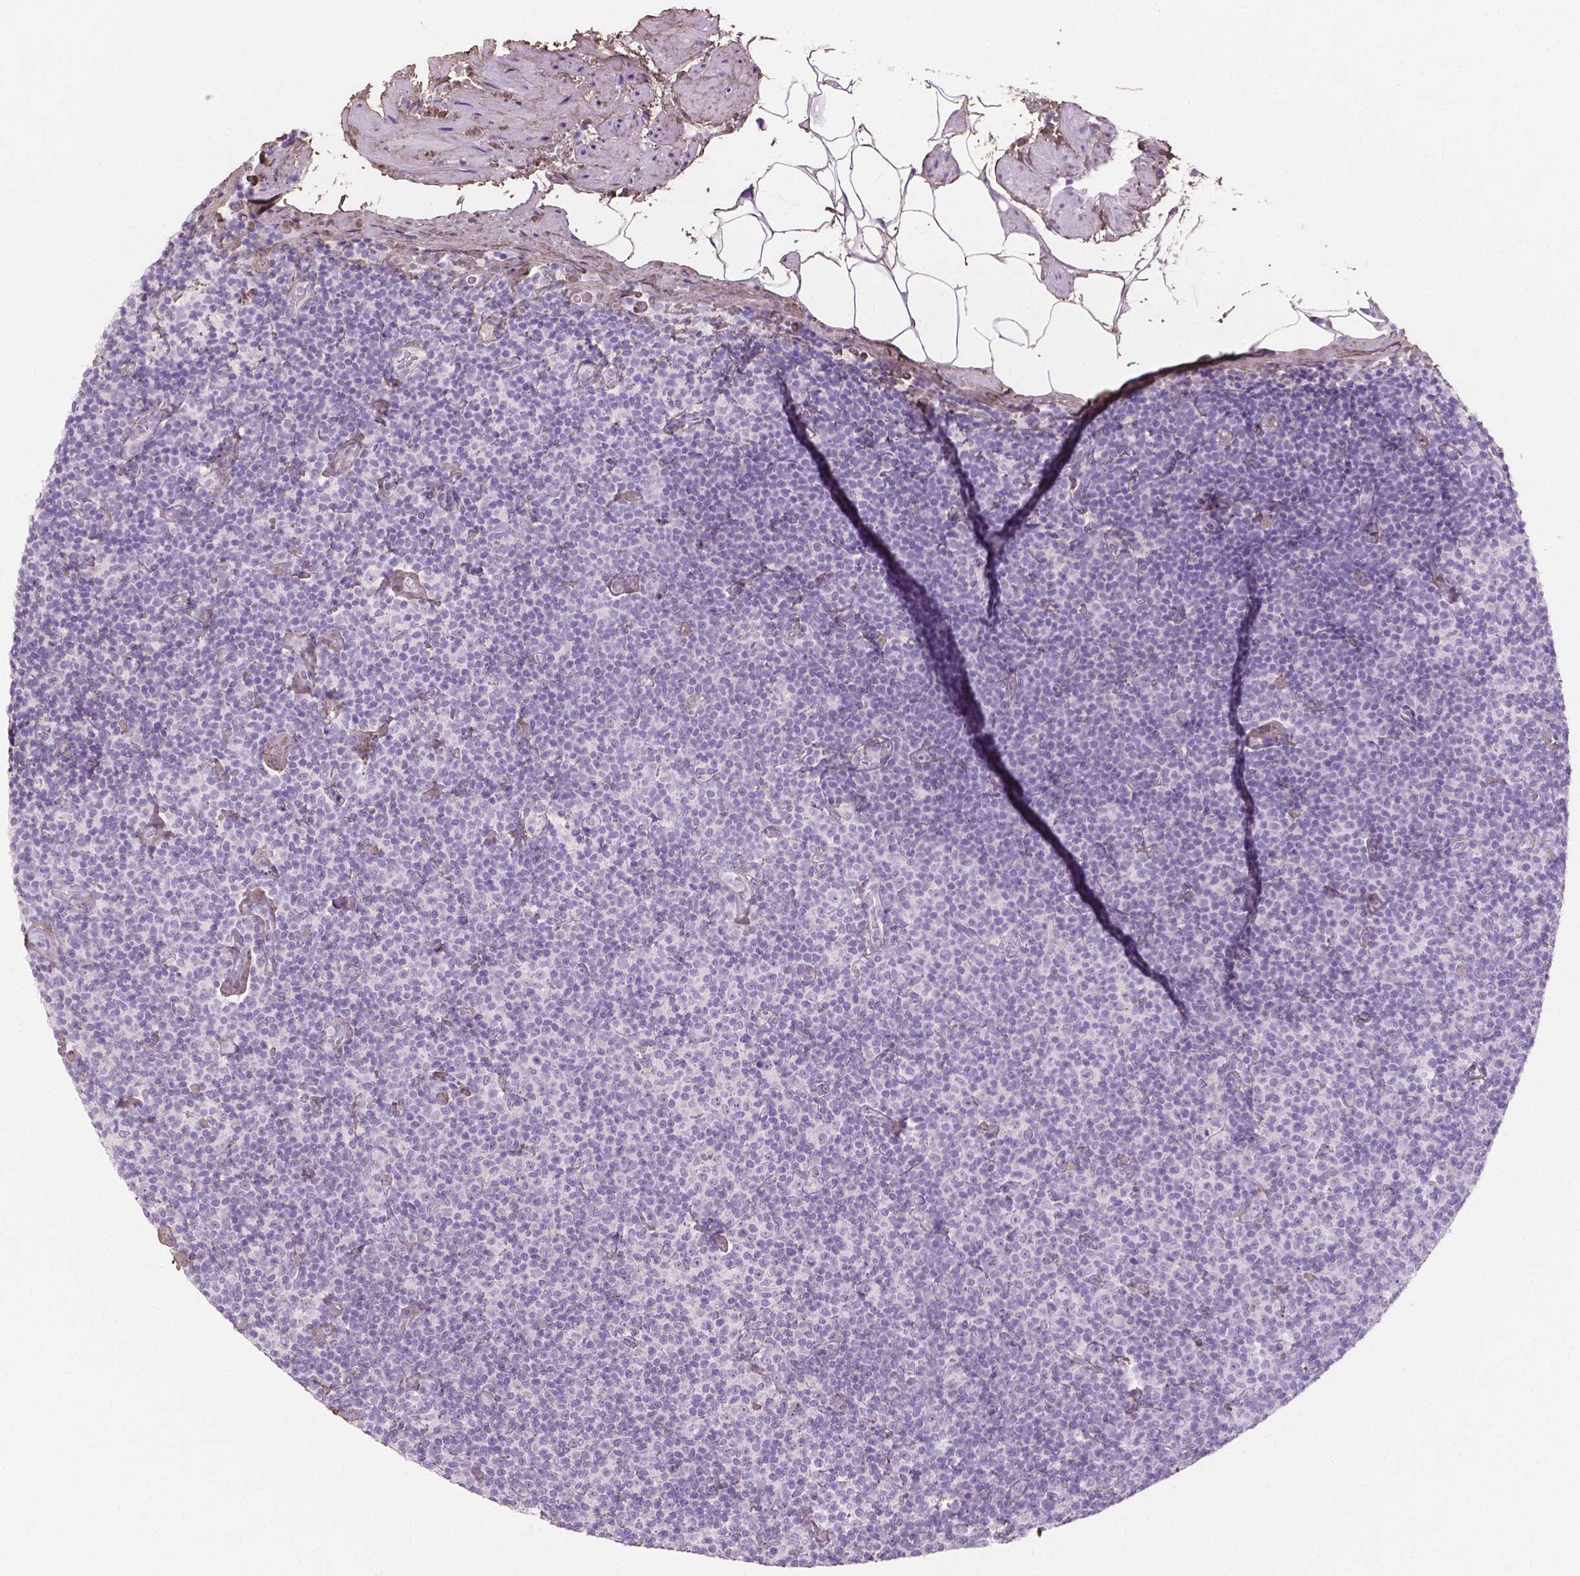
{"staining": {"intensity": "negative", "quantity": "none", "location": "none"}, "tissue": "lymphoma", "cell_type": "Tumor cells", "image_type": "cancer", "snomed": [{"axis": "morphology", "description": "Malignant lymphoma, non-Hodgkin's type, Low grade"}, {"axis": "topography", "description": "Lymph node"}], "caption": "There is no significant expression in tumor cells of lymphoma.", "gene": "DLG2", "patient": {"sex": "male", "age": 81}}